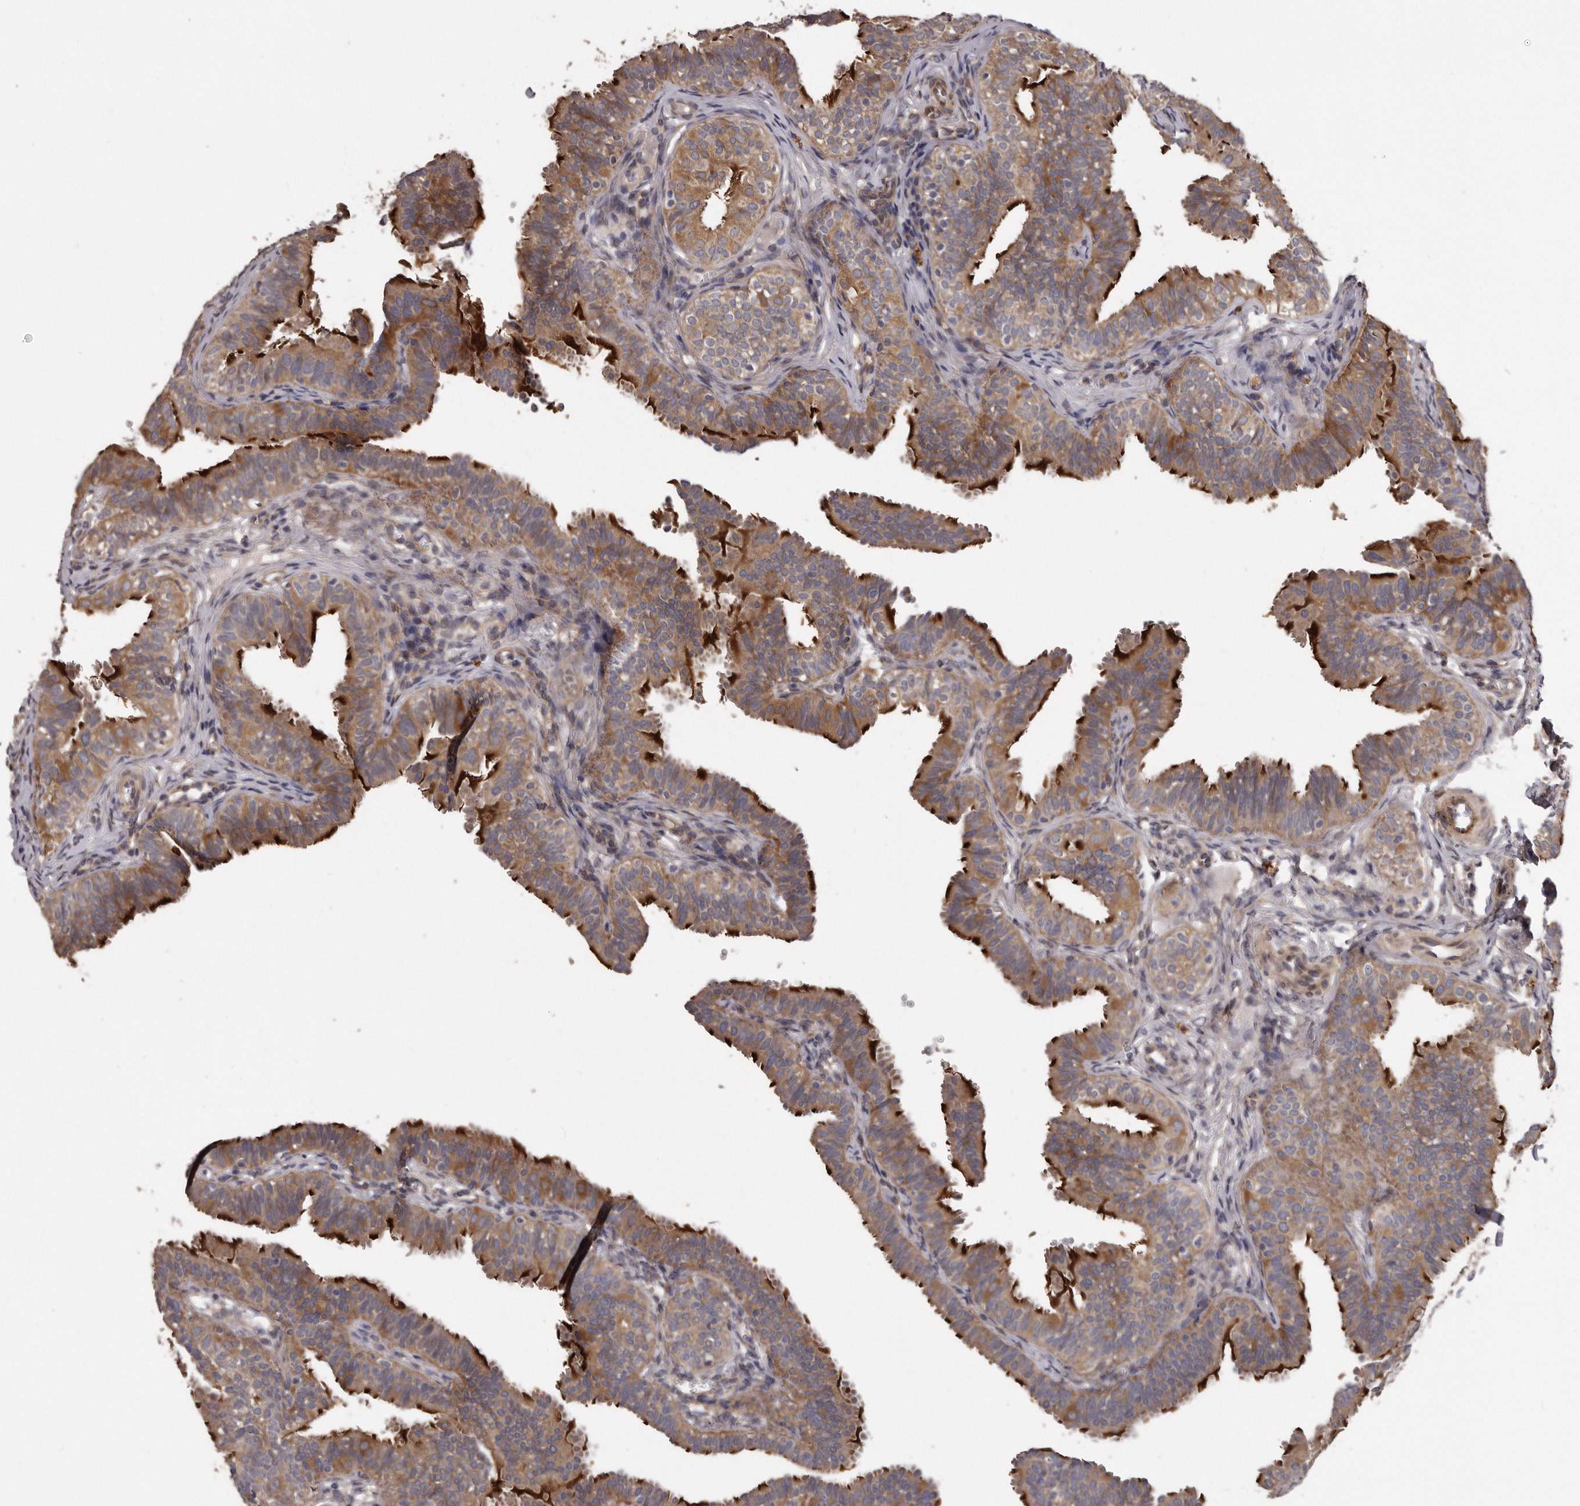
{"staining": {"intensity": "strong", "quantity": ">75%", "location": "cytoplasmic/membranous"}, "tissue": "fallopian tube", "cell_type": "Glandular cells", "image_type": "normal", "snomed": [{"axis": "morphology", "description": "Normal tissue, NOS"}, {"axis": "topography", "description": "Fallopian tube"}], "caption": "Immunohistochemistry image of unremarkable human fallopian tube stained for a protein (brown), which shows high levels of strong cytoplasmic/membranous positivity in about >75% of glandular cells.", "gene": "ARMCX1", "patient": {"sex": "female", "age": 35}}